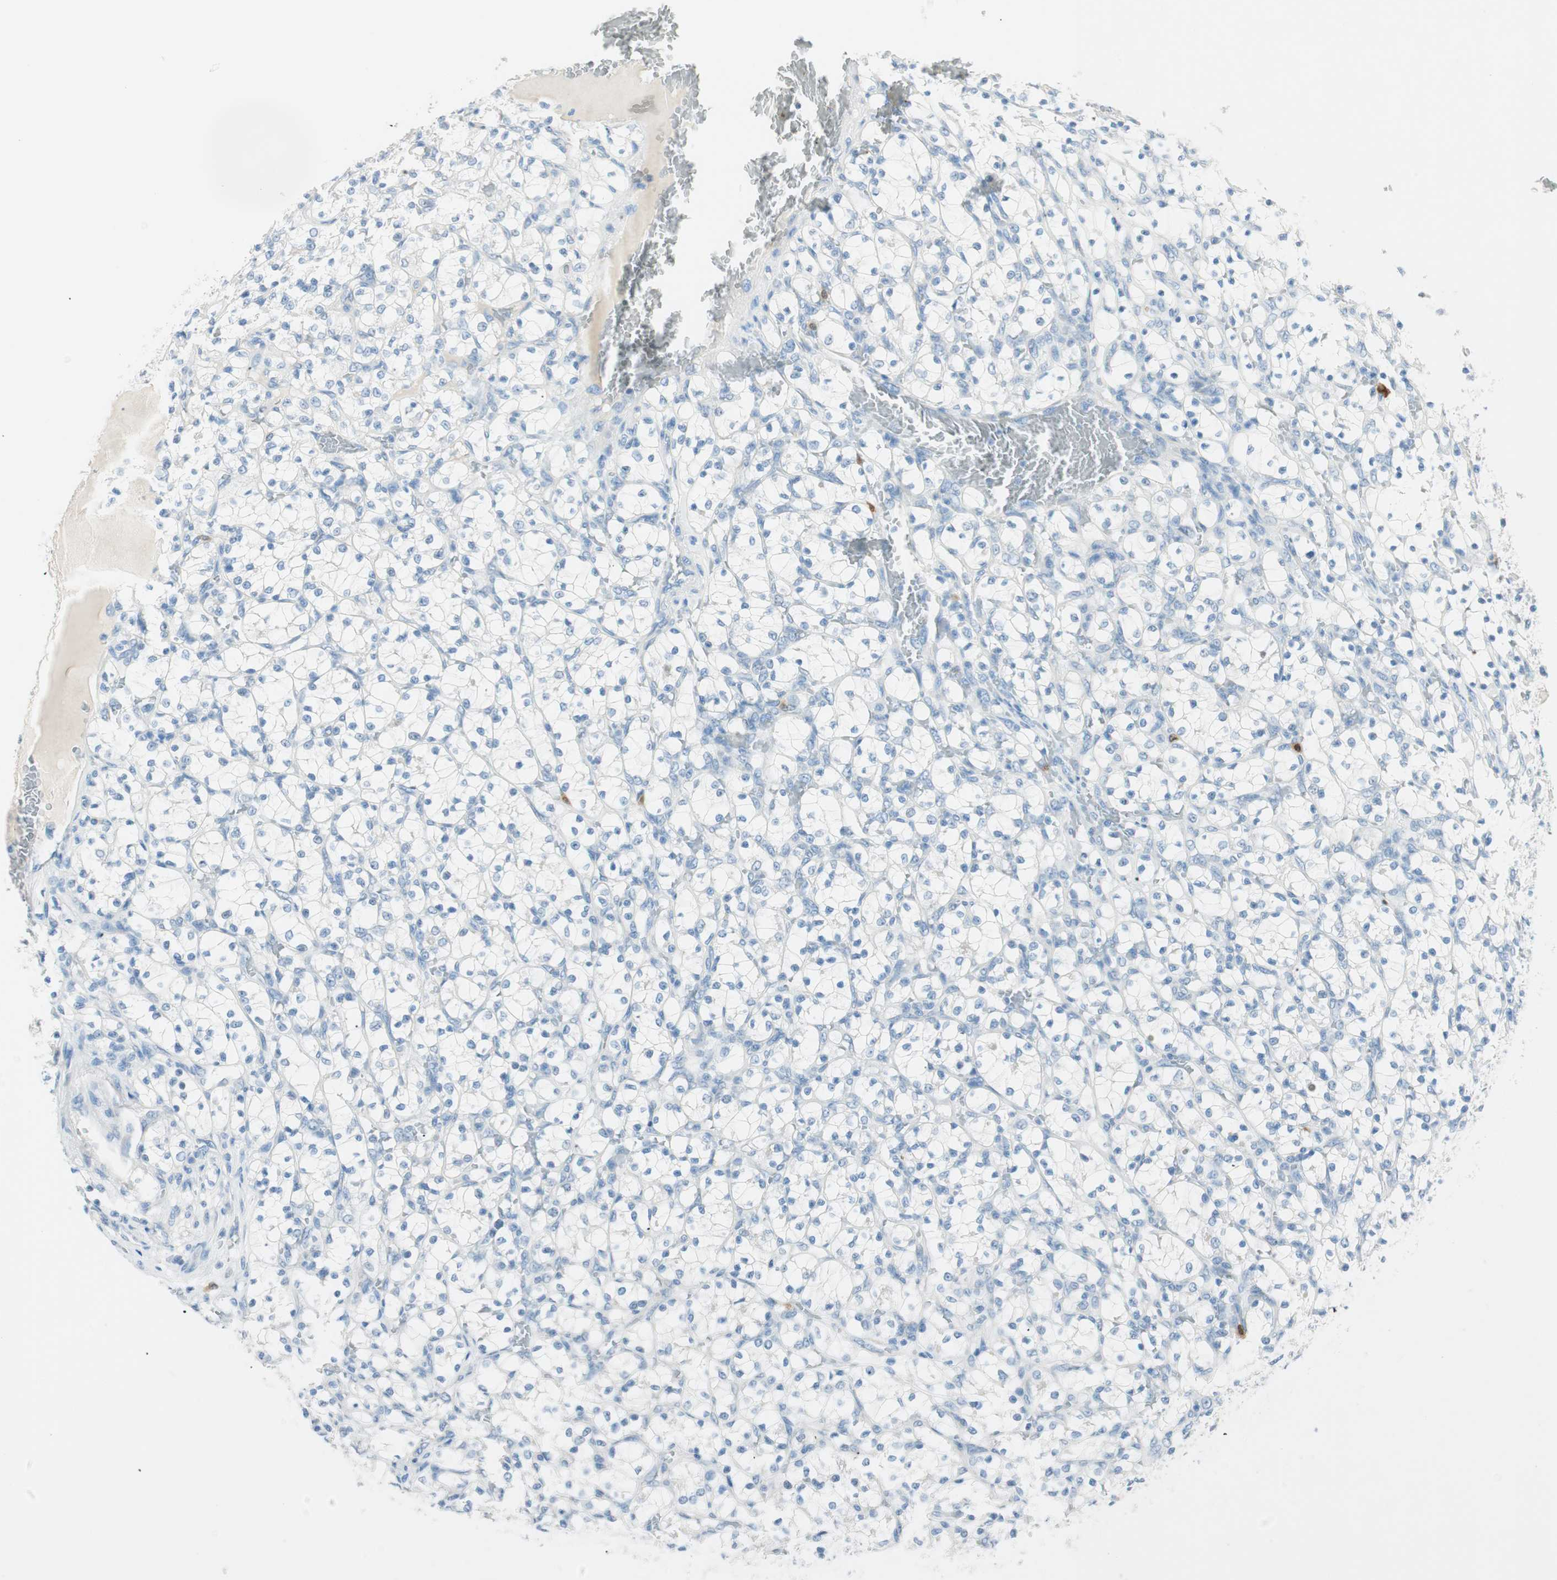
{"staining": {"intensity": "negative", "quantity": "none", "location": "none"}, "tissue": "renal cancer", "cell_type": "Tumor cells", "image_type": "cancer", "snomed": [{"axis": "morphology", "description": "Adenocarcinoma, NOS"}, {"axis": "topography", "description": "Kidney"}], "caption": "Renal cancer (adenocarcinoma) was stained to show a protein in brown. There is no significant expression in tumor cells.", "gene": "HPGD", "patient": {"sex": "female", "age": 69}}